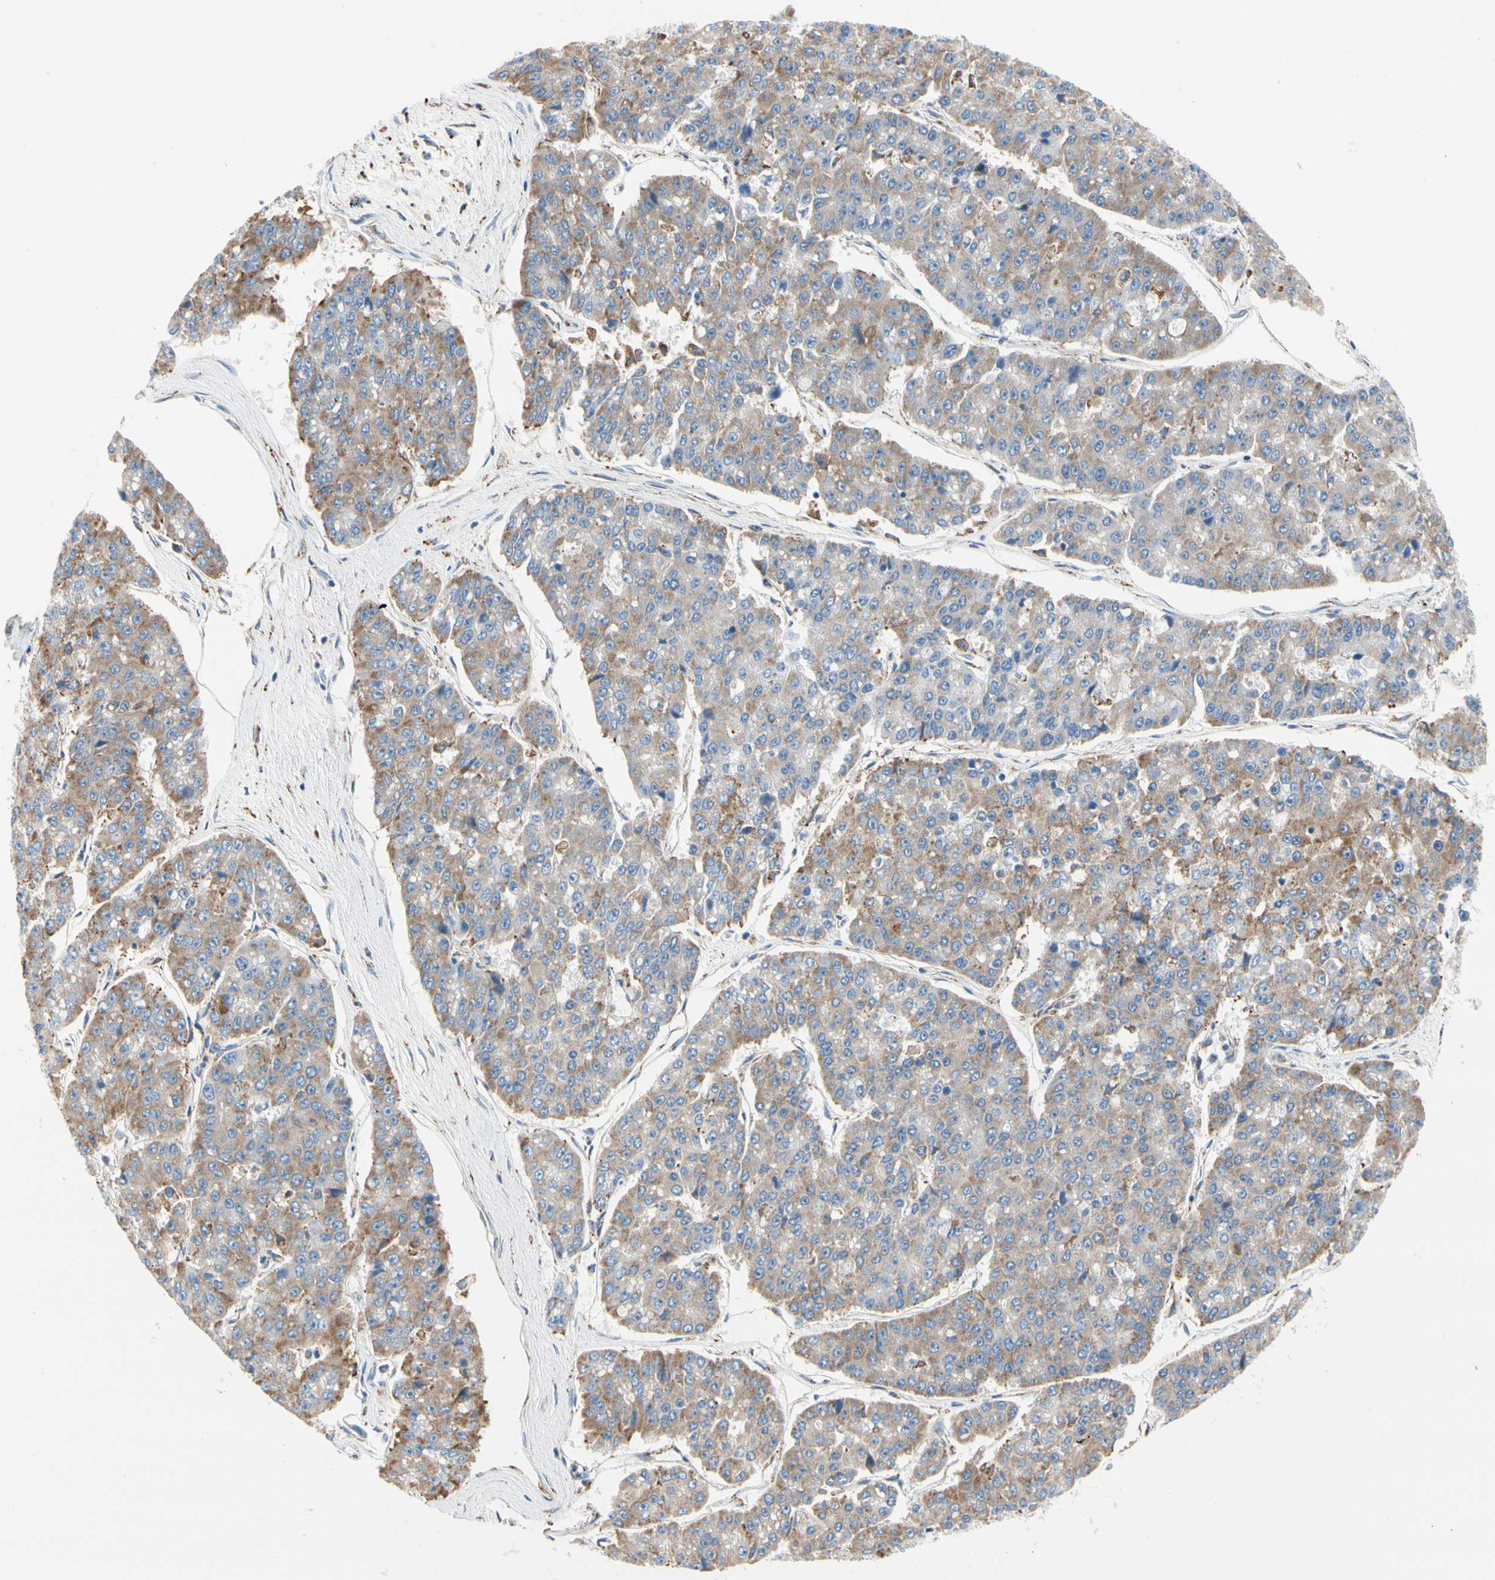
{"staining": {"intensity": "moderate", "quantity": "25%-75%", "location": "cytoplasmic/membranous"}, "tissue": "pancreatic cancer", "cell_type": "Tumor cells", "image_type": "cancer", "snomed": [{"axis": "morphology", "description": "Adenocarcinoma, NOS"}, {"axis": "topography", "description": "Pancreas"}], "caption": "This is a photomicrograph of immunohistochemistry staining of adenocarcinoma (pancreatic), which shows moderate staining in the cytoplasmic/membranous of tumor cells.", "gene": "STXBP1", "patient": {"sex": "male", "age": 50}}